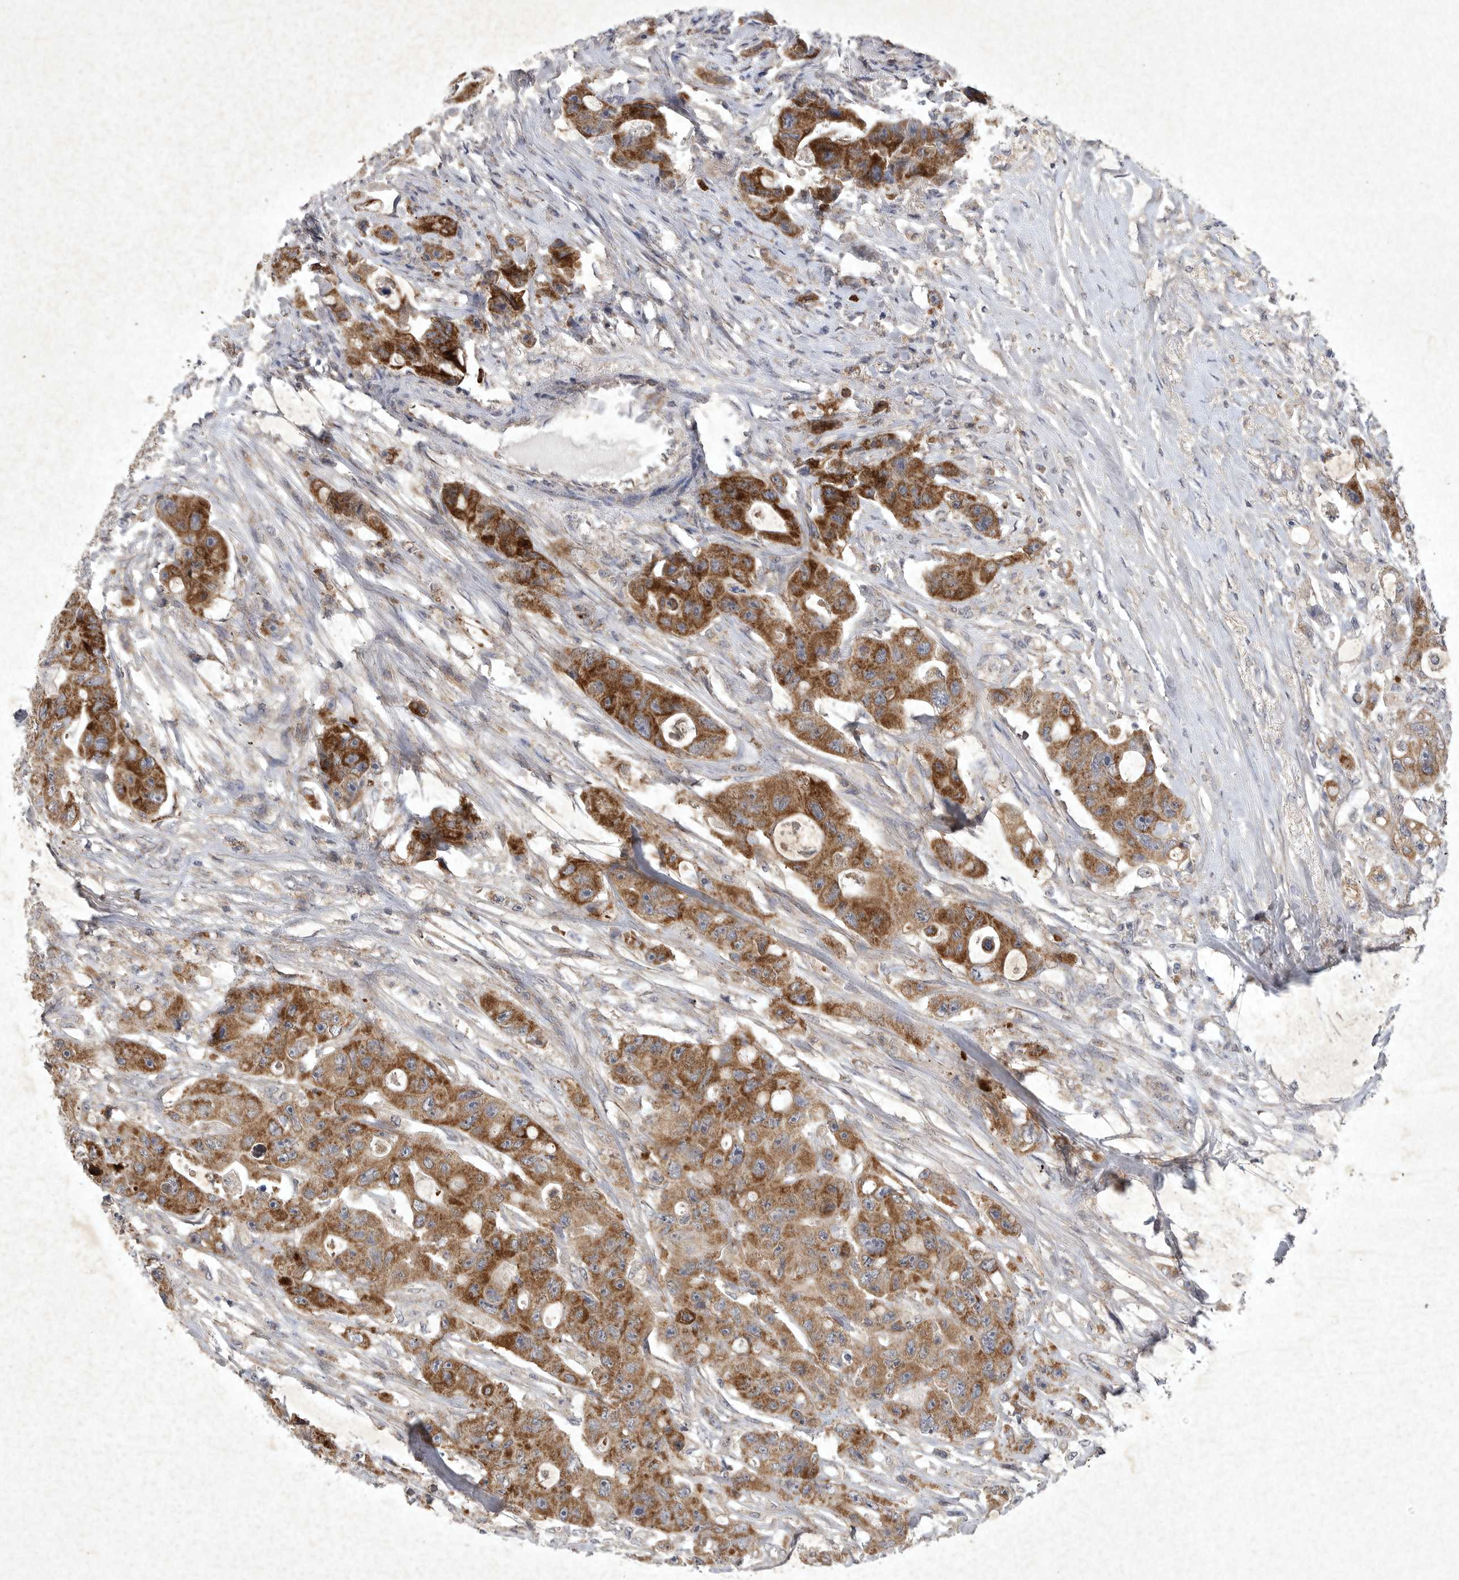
{"staining": {"intensity": "strong", "quantity": ">75%", "location": "cytoplasmic/membranous"}, "tissue": "colorectal cancer", "cell_type": "Tumor cells", "image_type": "cancer", "snomed": [{"axis": "morphology", "description": "Adenocarcinoma, NOS"}, {"axis": "topography", "description": "Colon"}], "caption": "The micrograph demonstrates staining of colorectal adenocarcinoma, revealing strong cytoplasmic/membranous protein staining (brown color) within tumor cells. (IHC, brightfield microscopy, high magnification).", "gene": "DDR1", "patient": {"sex": "female", "age": 46}}